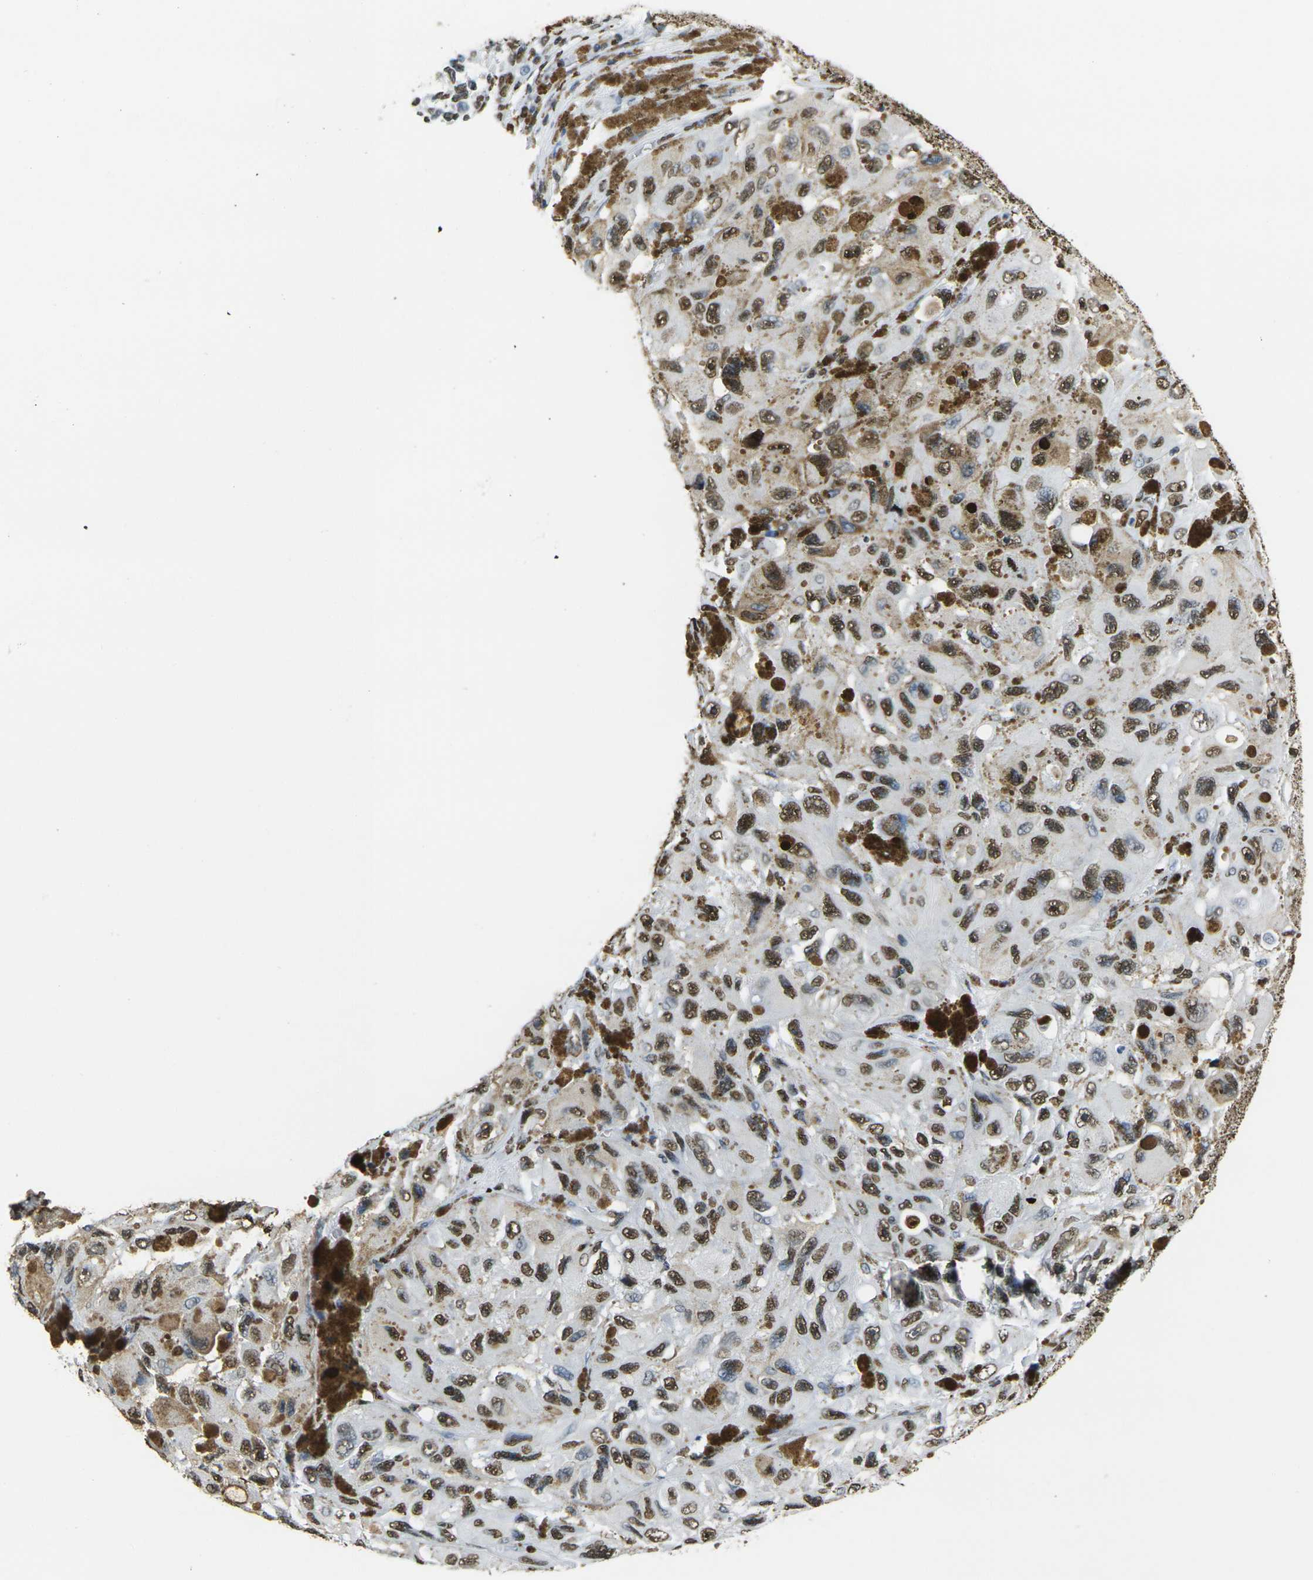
{"staining": {"intensity": "moderate", "quantity": "25%-75%", "location": "nuclear"}, "tissue": "melanoma", "cell_type": "Tumor cells", "image_type": "cancer", "snomed": [{"axis": "morphology", "description": "Malignant melanoma, NOS"}, {"axis": "topography", "description": "Skin"}], "caption": "Immunohistochemistry of human melanoma exhibits medium levels of moderate nuclear positivity in approximately 25%-75% of tumor cells.", "gene": "DRAXIN", "patient": {"sex": "female", "age": 73}}